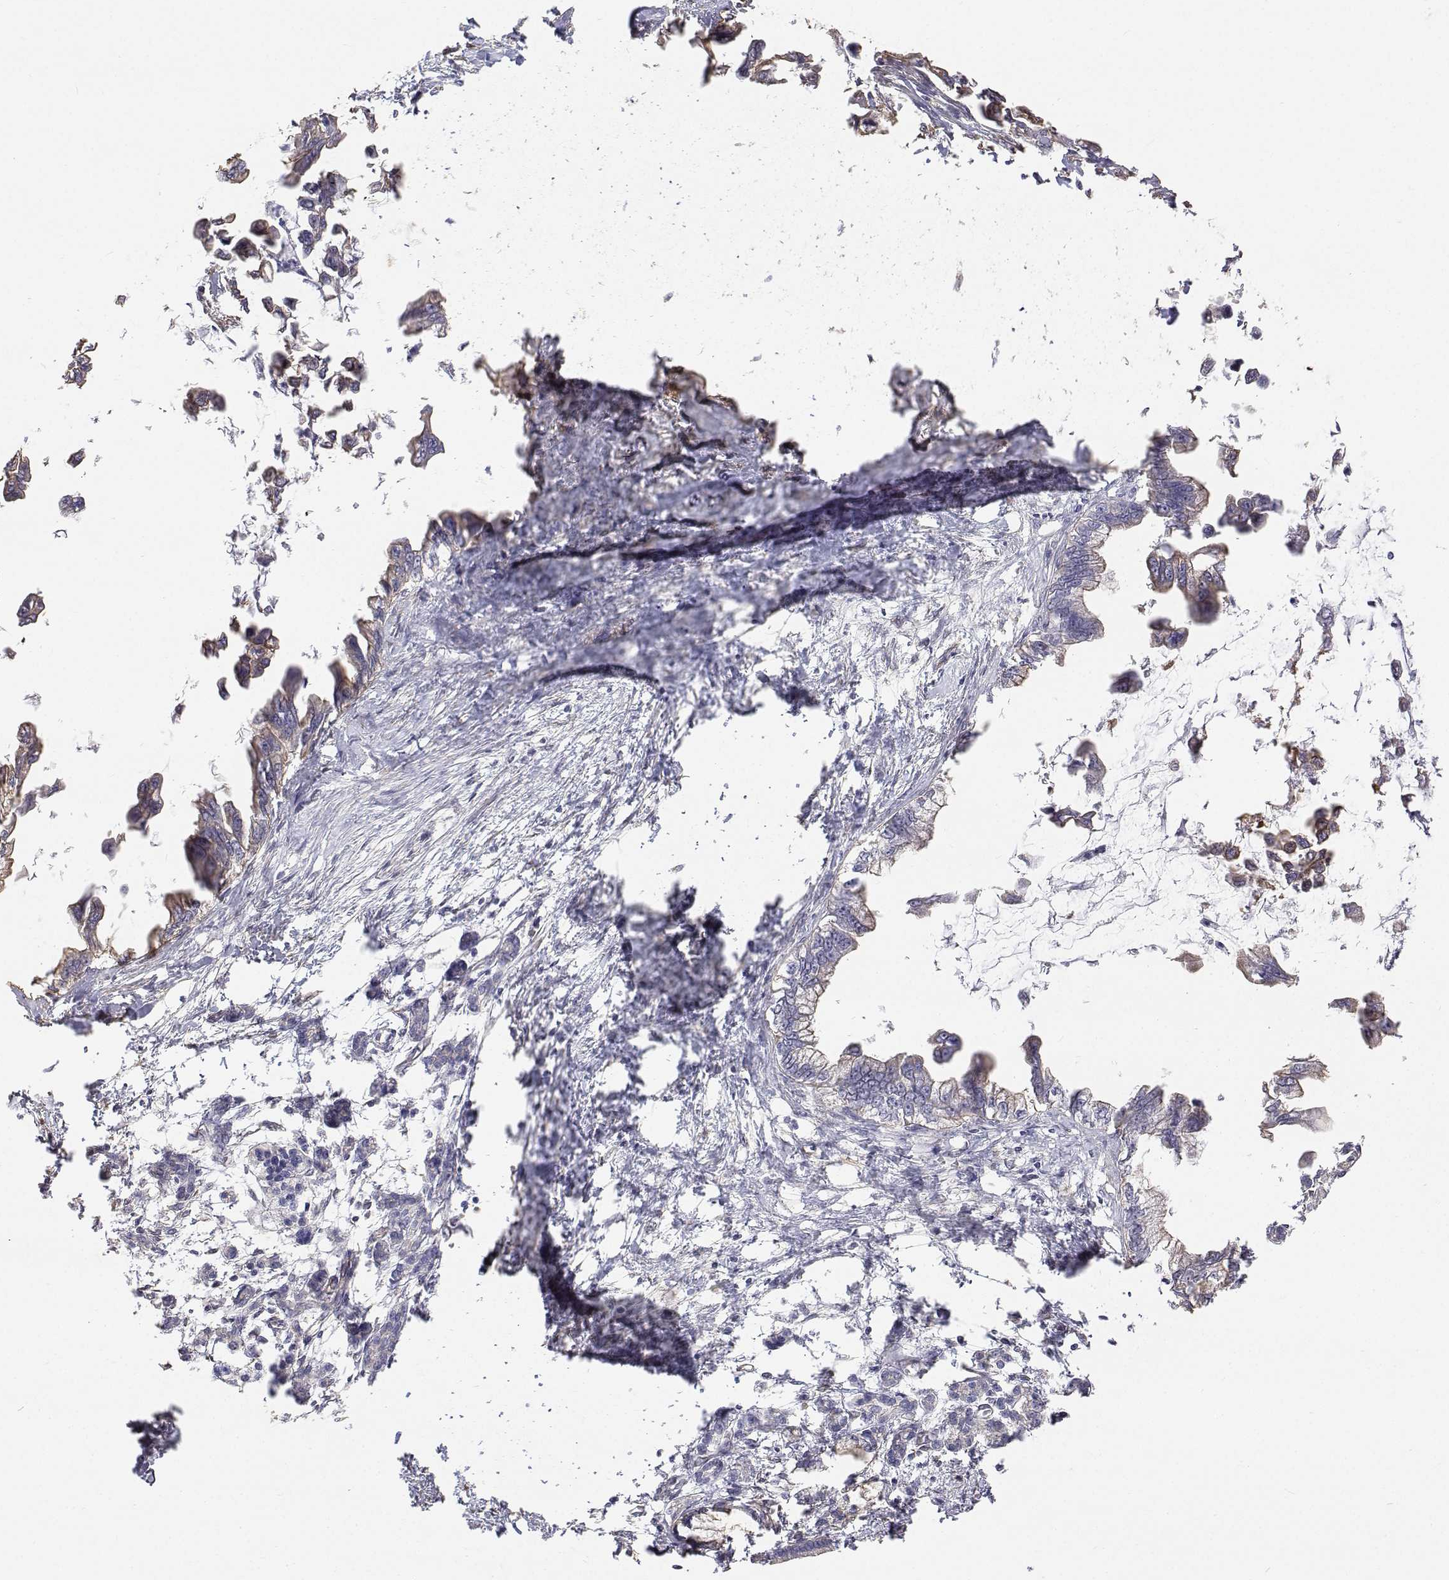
{"staining": {"intensity": "weak", "quantity": "25%-75%", "location": "cytoplasmic/membranous"}, "tissue": "pancreatic cancer", "cell_type": "Tumor cells", "image_type": "cancer", "snomed": [{"axis": "morphology", "description": "Adenocarcinoma, NOS"}, {"axis": "topography", "description": "Pancreas"}], "caption": "The image reveals immunohistochemical staining of pancreatic cancer (adenocarcinoma). There is weak cytoplasmic/membranous positivity is identified in about 25%-75% of tumor cells.", "gene": "GSDMA", "patient": {"sex": "male", "age": 61}}